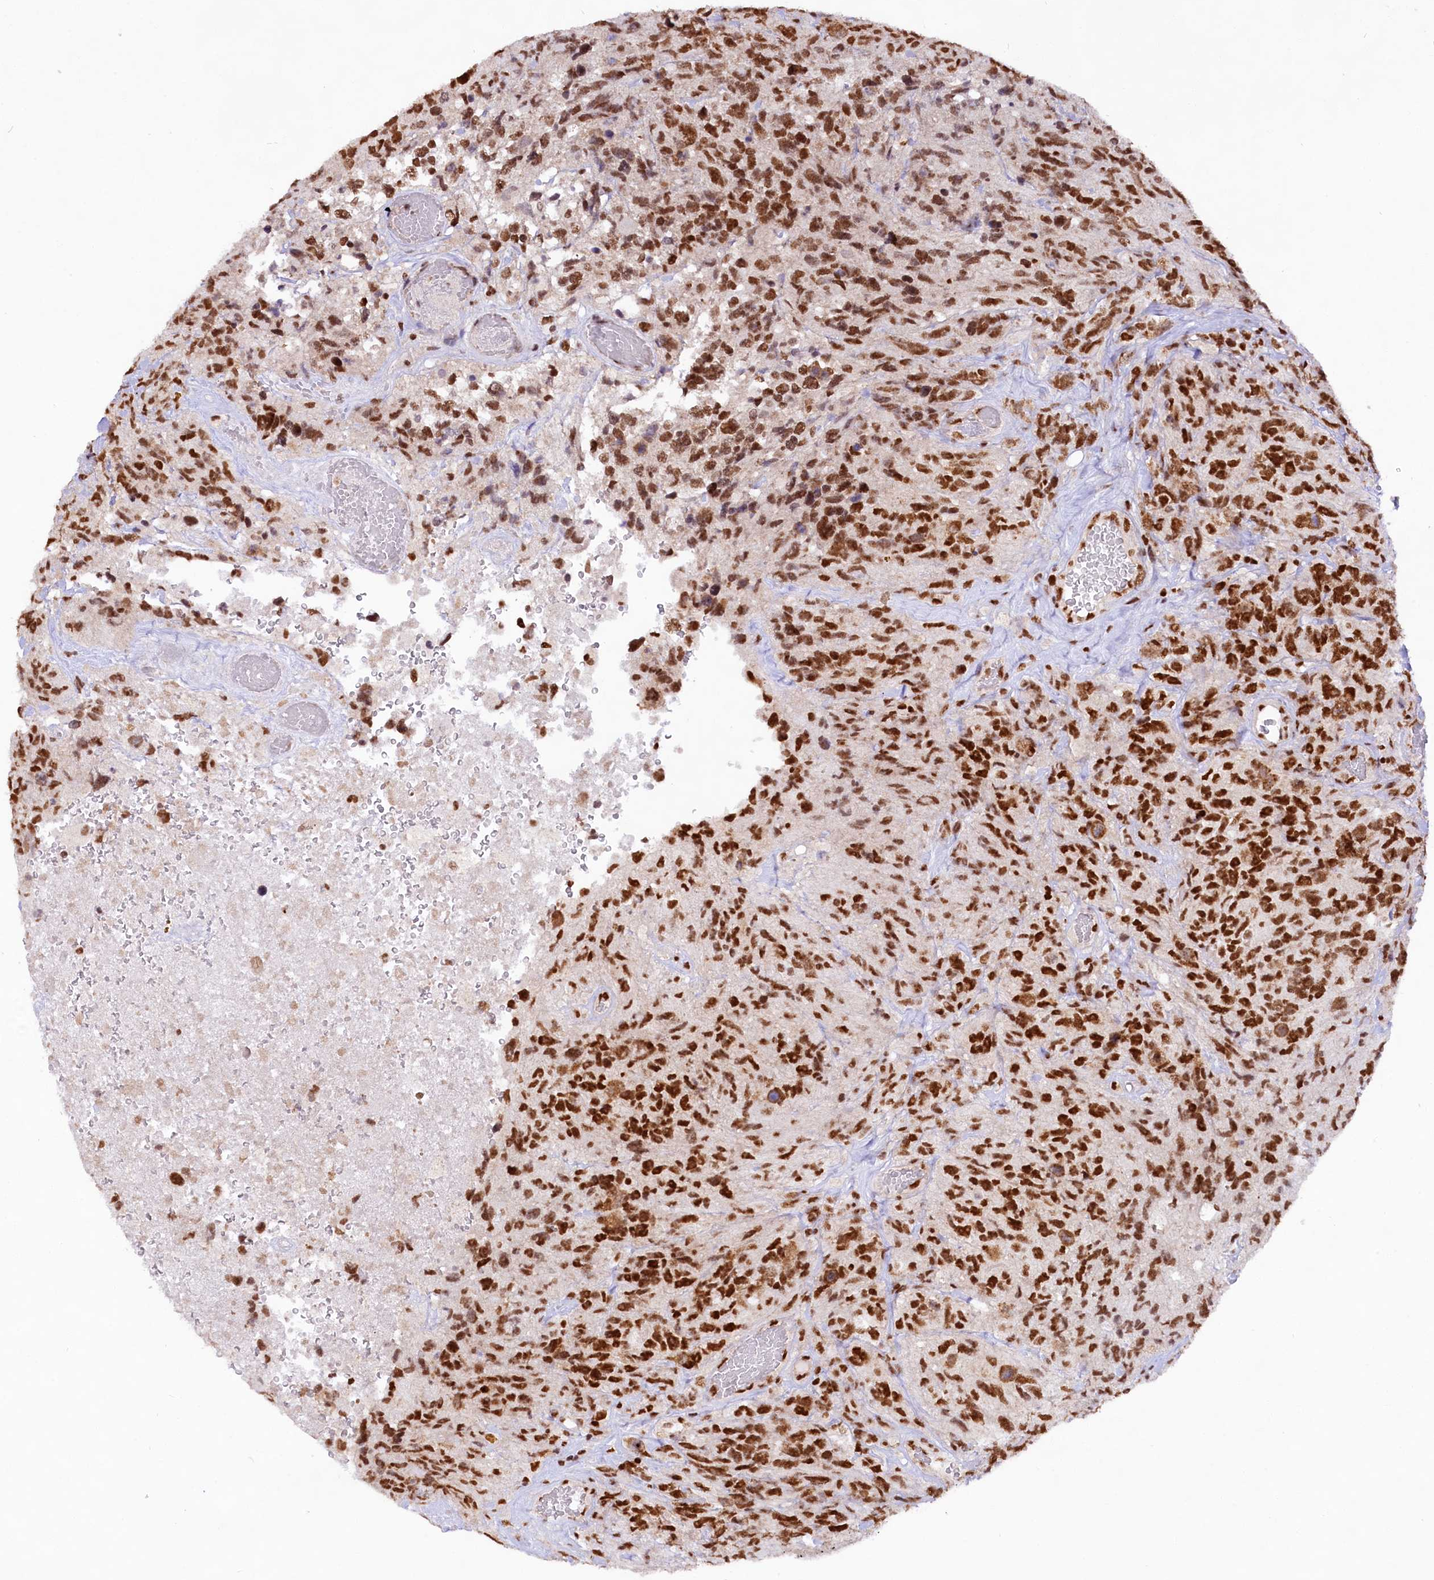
{"staining": {"intensity": "strong", "quantity": ">75%", "location": "nuclear"}, "tissue": "glioma", "cell_type": "Tumor cells", "image_type": "cancer", "snomed": [{"axis": "morphology", "description": "Glioma, malignant, High grade"}, {"axis": "topography", "description": "Brain"}], "caption": "Immunohistochemistry histopathology image of human malignant high-grade glioma stained for a protein (brown), which shows high levels of strong nuclear expression in about >75% of tumor cells.", "gene": "HIRA", "patient": {"sex": "male", "age": 69}}